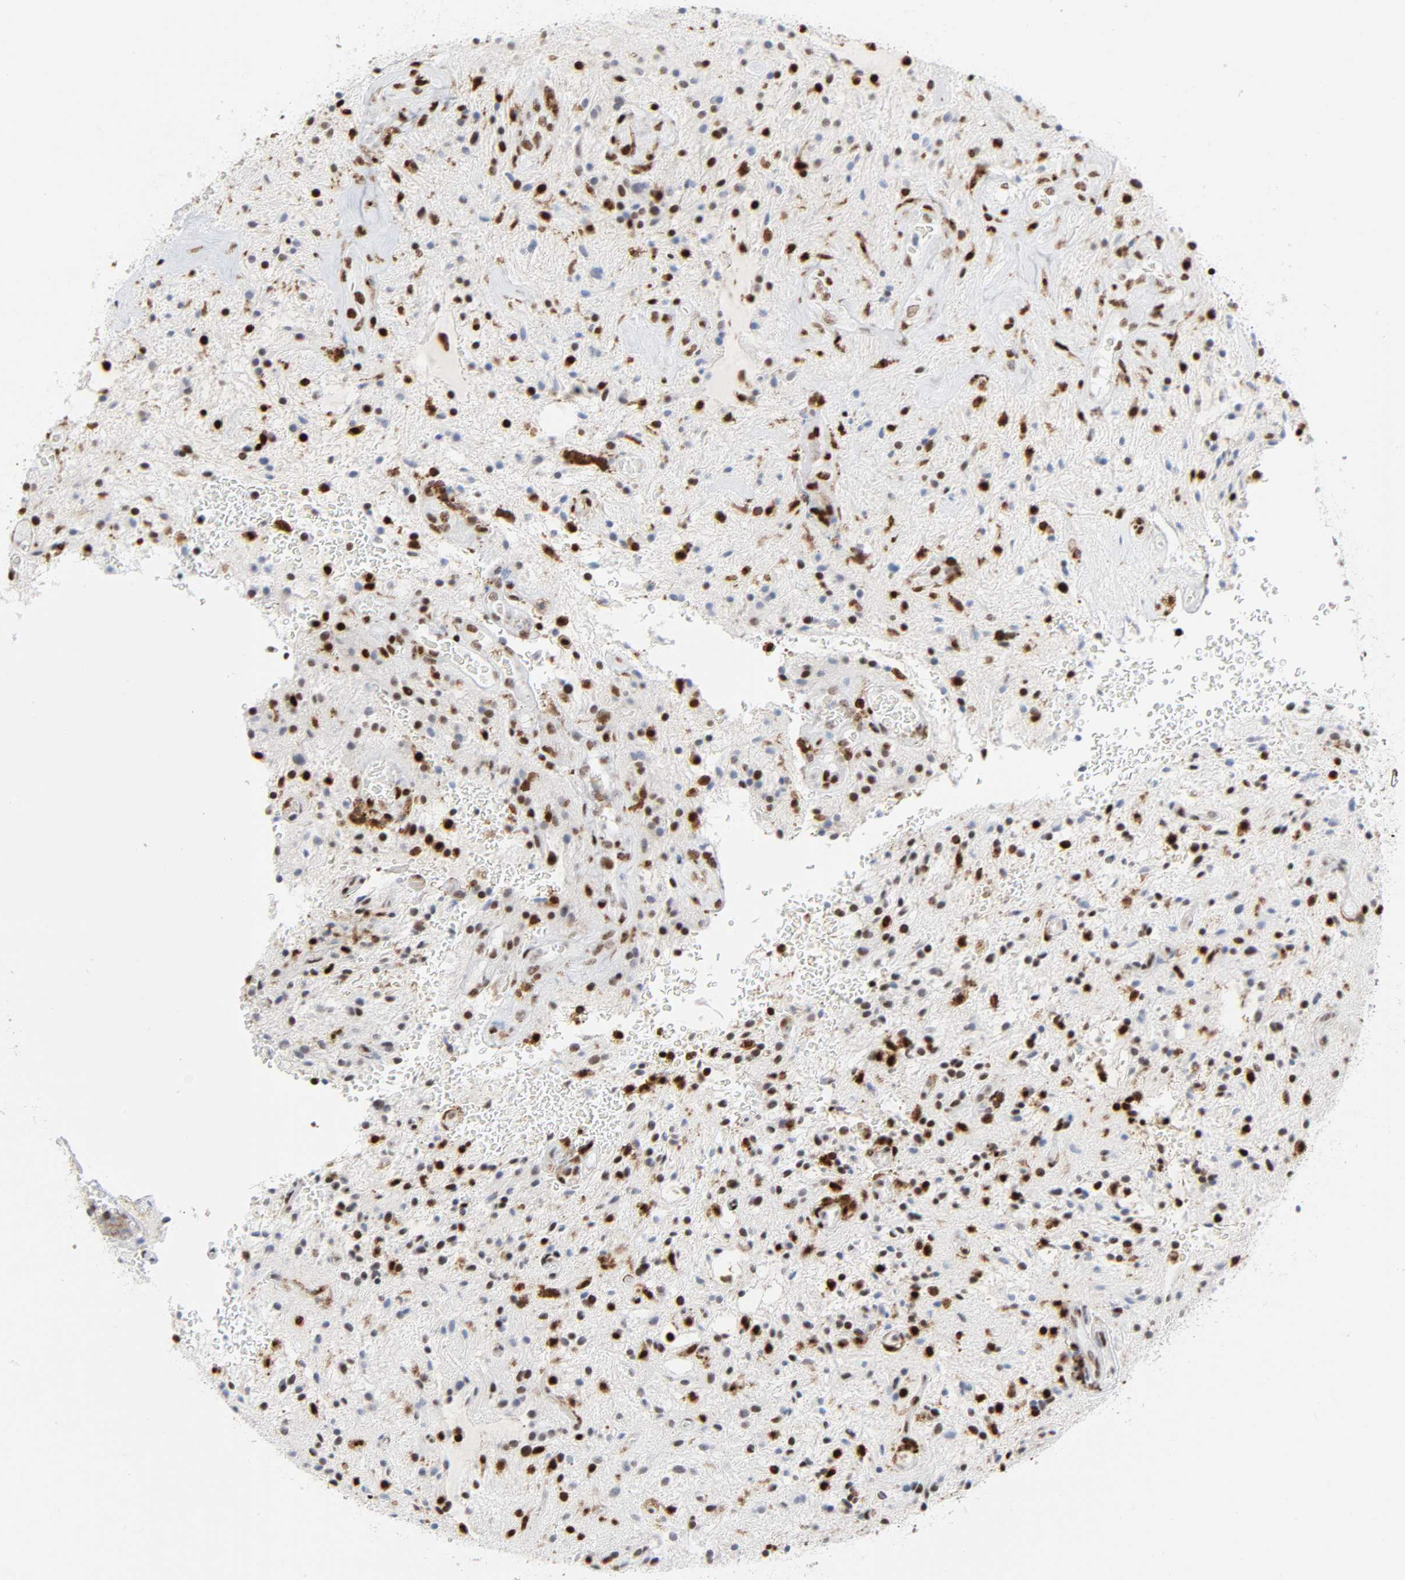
{"staining": {"intensity": "strong", "quantity": "25%-75%", "location": "nuclear"}, "tissue": "glioma", "cell_type": "Tumor cells", "image_type": "cancer", "snomed": [{"axis": "morphology", "description": "Glioma, malignant, NOS"}, {"axis": "topography", "description": "Cerebellum"}], "caption": "Immunohistochemistry (IHC) image of human glioma (malignant) stained for a protein (brown), which demonstrates high levels of strong nuclear positivity in approximately 25%-75% of tumor cells.", "gene": "WAS", "patient": {"sex": "female", "age": 10}}